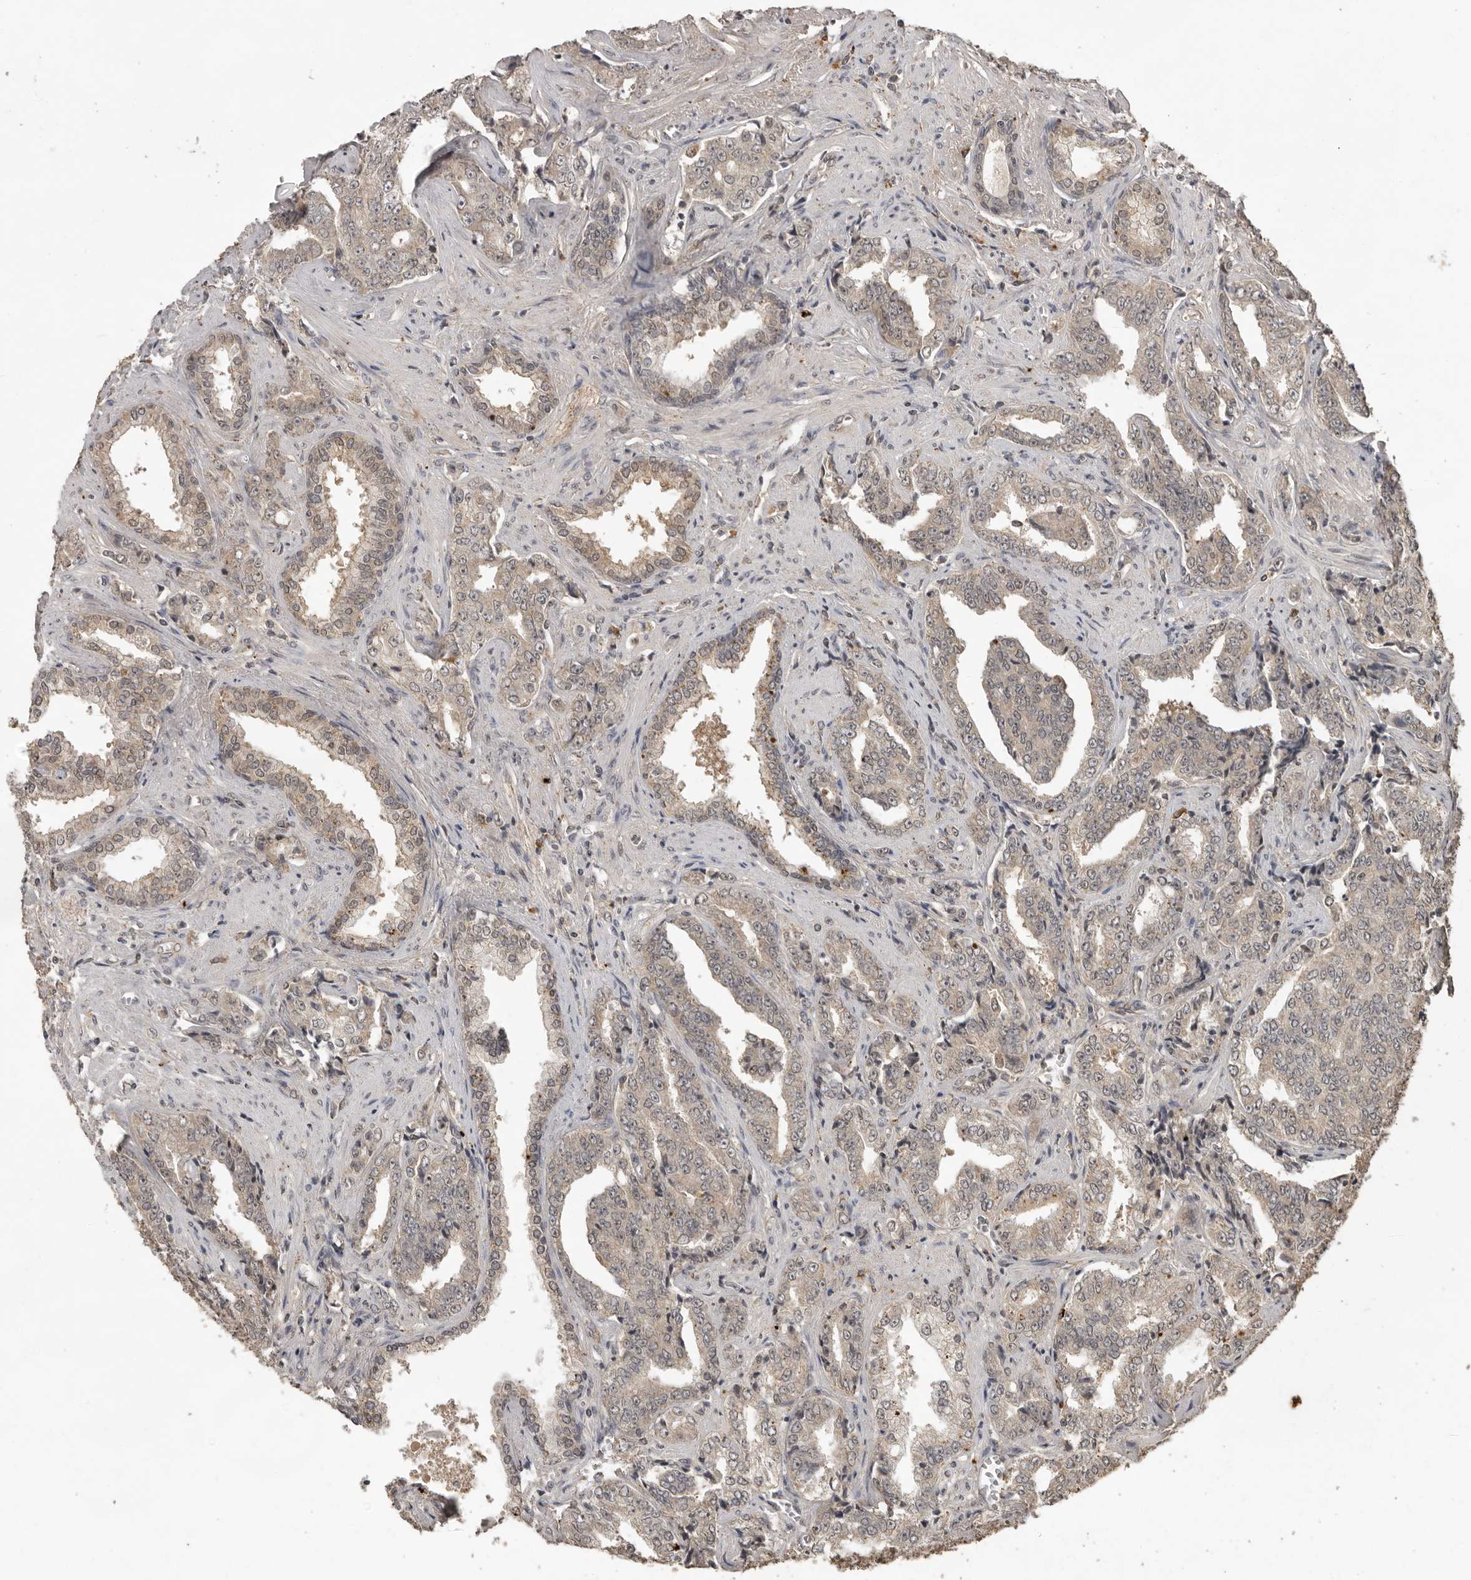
{"staining": {"intensity": "weak", "quantity": "25%-75%", "location": "cytoplasmic/membranous"}, "tissue": "prostate cancer", "cell_type": "Tumor cells", "image_type": "cancer", "snomed": [{"axis": "morphology", "description": "Adenocarcinoma, High grade"}, {"axis": "topography", "description": "Prostate"}], "caption": "Tumor cells demonstrate low levels of weak cytoplasmic/membranous expression in approximately 25%-75% of cells in prostate cancer (adenocarcinoma (high-grade)).", "gene": "CTF1", "patient": {"sex": "male", "age": 71}}